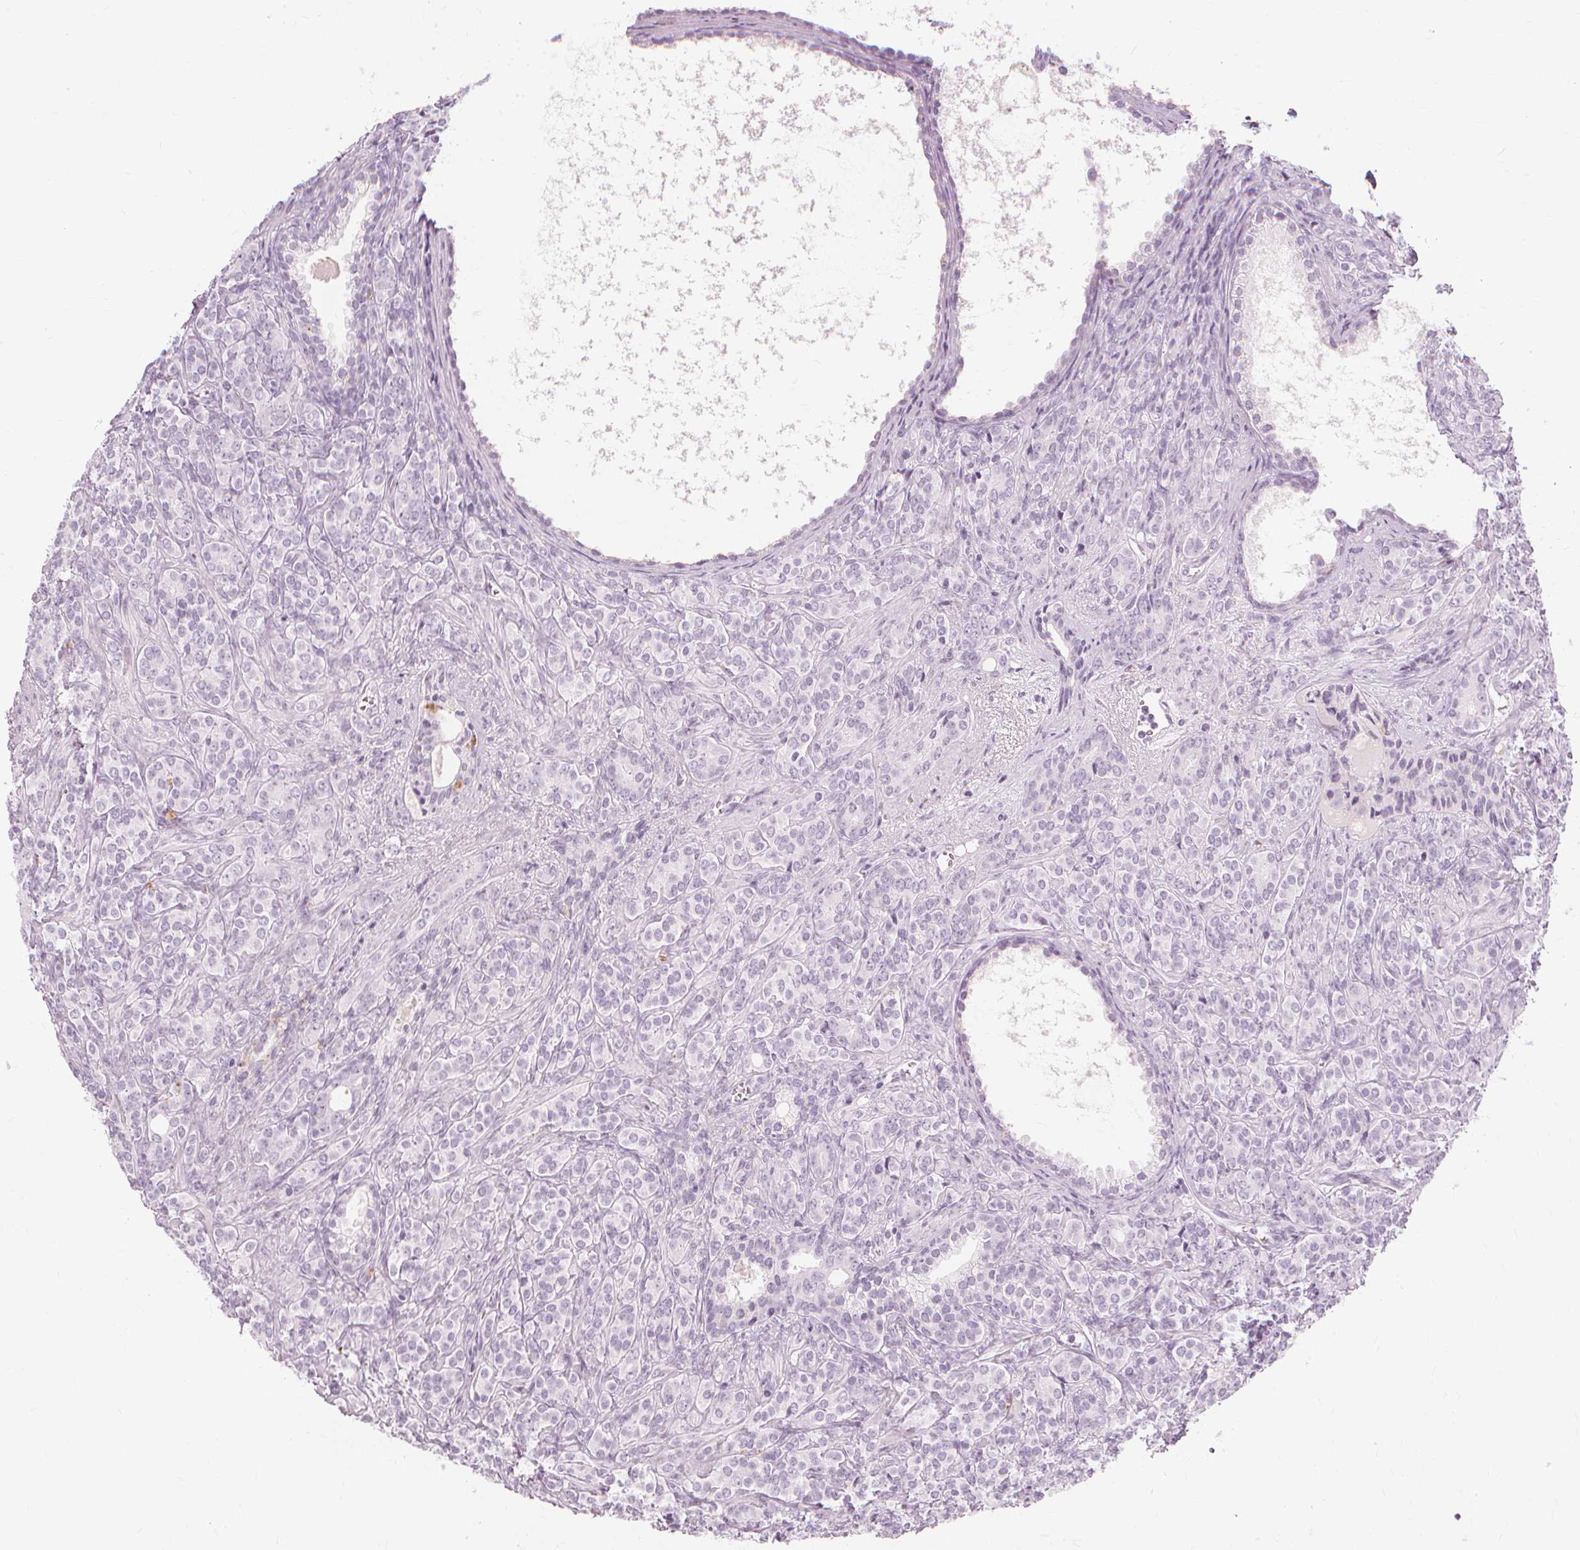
{"staining": {"intensity": "negative", "quantity": "none", "location": "none"}, "tissue": "prostate cancer", "cell_type": "Tumor cells", "image_type": "cancer", "snomed": [{"axis": "morphology", "description": "Adenocarcinoma, High grade"}, {"axis": "topography", "description": "Prostate"}], "caption": "This is an immunohistochemistry image of human prostate cancer (high-grade adenocarcinoma). There is no positivity in tumor cells.", "gene": "TFF1", "patient": {"sex": "male", "age": 84}}